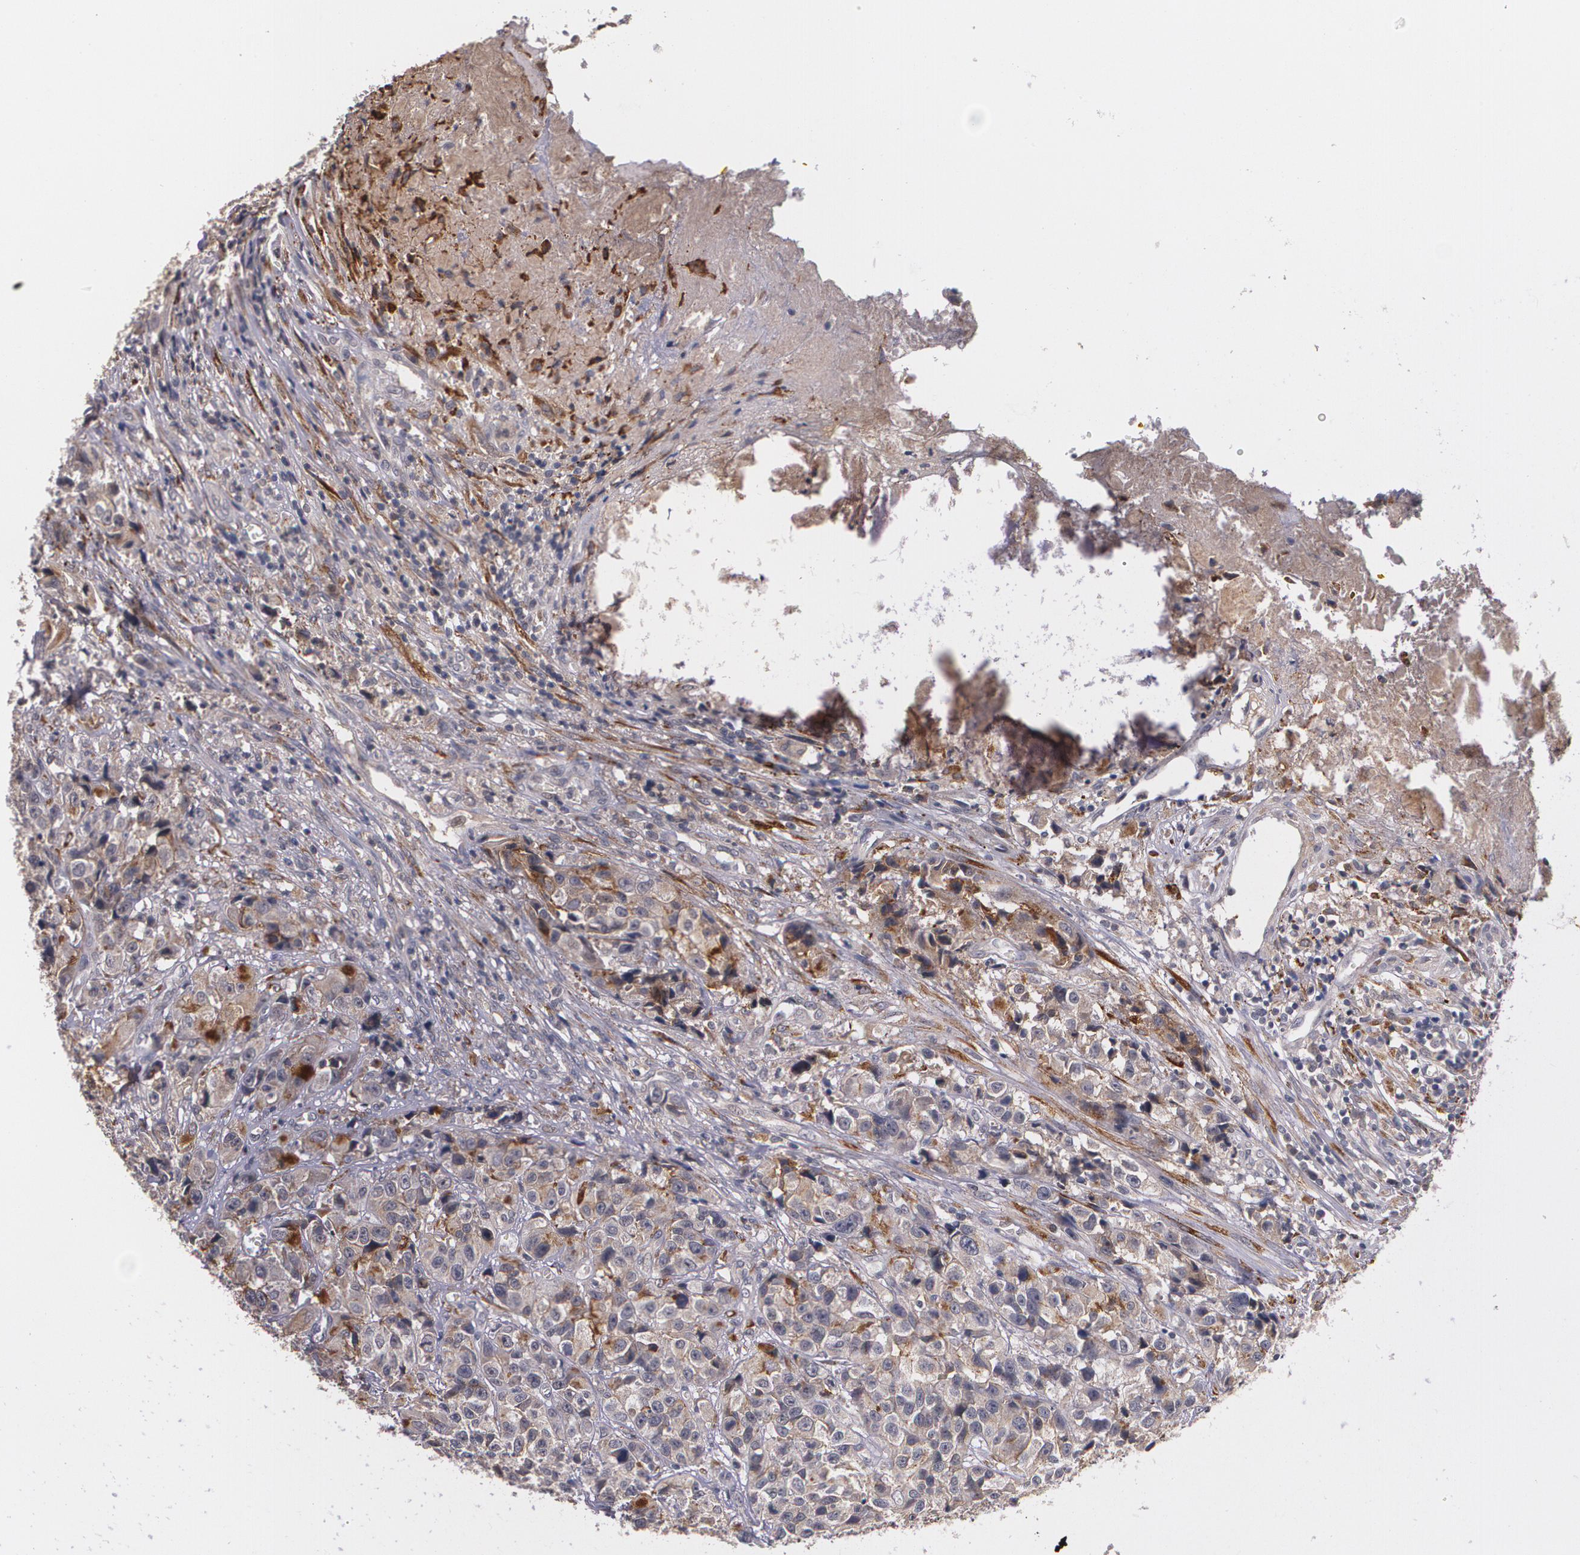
{"staining": {"intensity": "weak", "quantity": "25%-75%", "location": "cytoplasmic/membranous"}, "tissue": "urothelial cancer", "cell_type": "Tumor cells", "image_type": "cancer", "snomed": [{"axis": "morphology", "description": "Urothelial carcinoma, High grade"}, {"axis": "topography", "description": "Urinary bladder"}], "caption": "Human urothelial carcinoma (high-grade) stained with a brown dye reveals weak cytoplasmic/membranous positive expression in about 25%-75% of tumor cells.", "gene": "IFNGR2", "patient": {"sex": "female", "age": 81}}